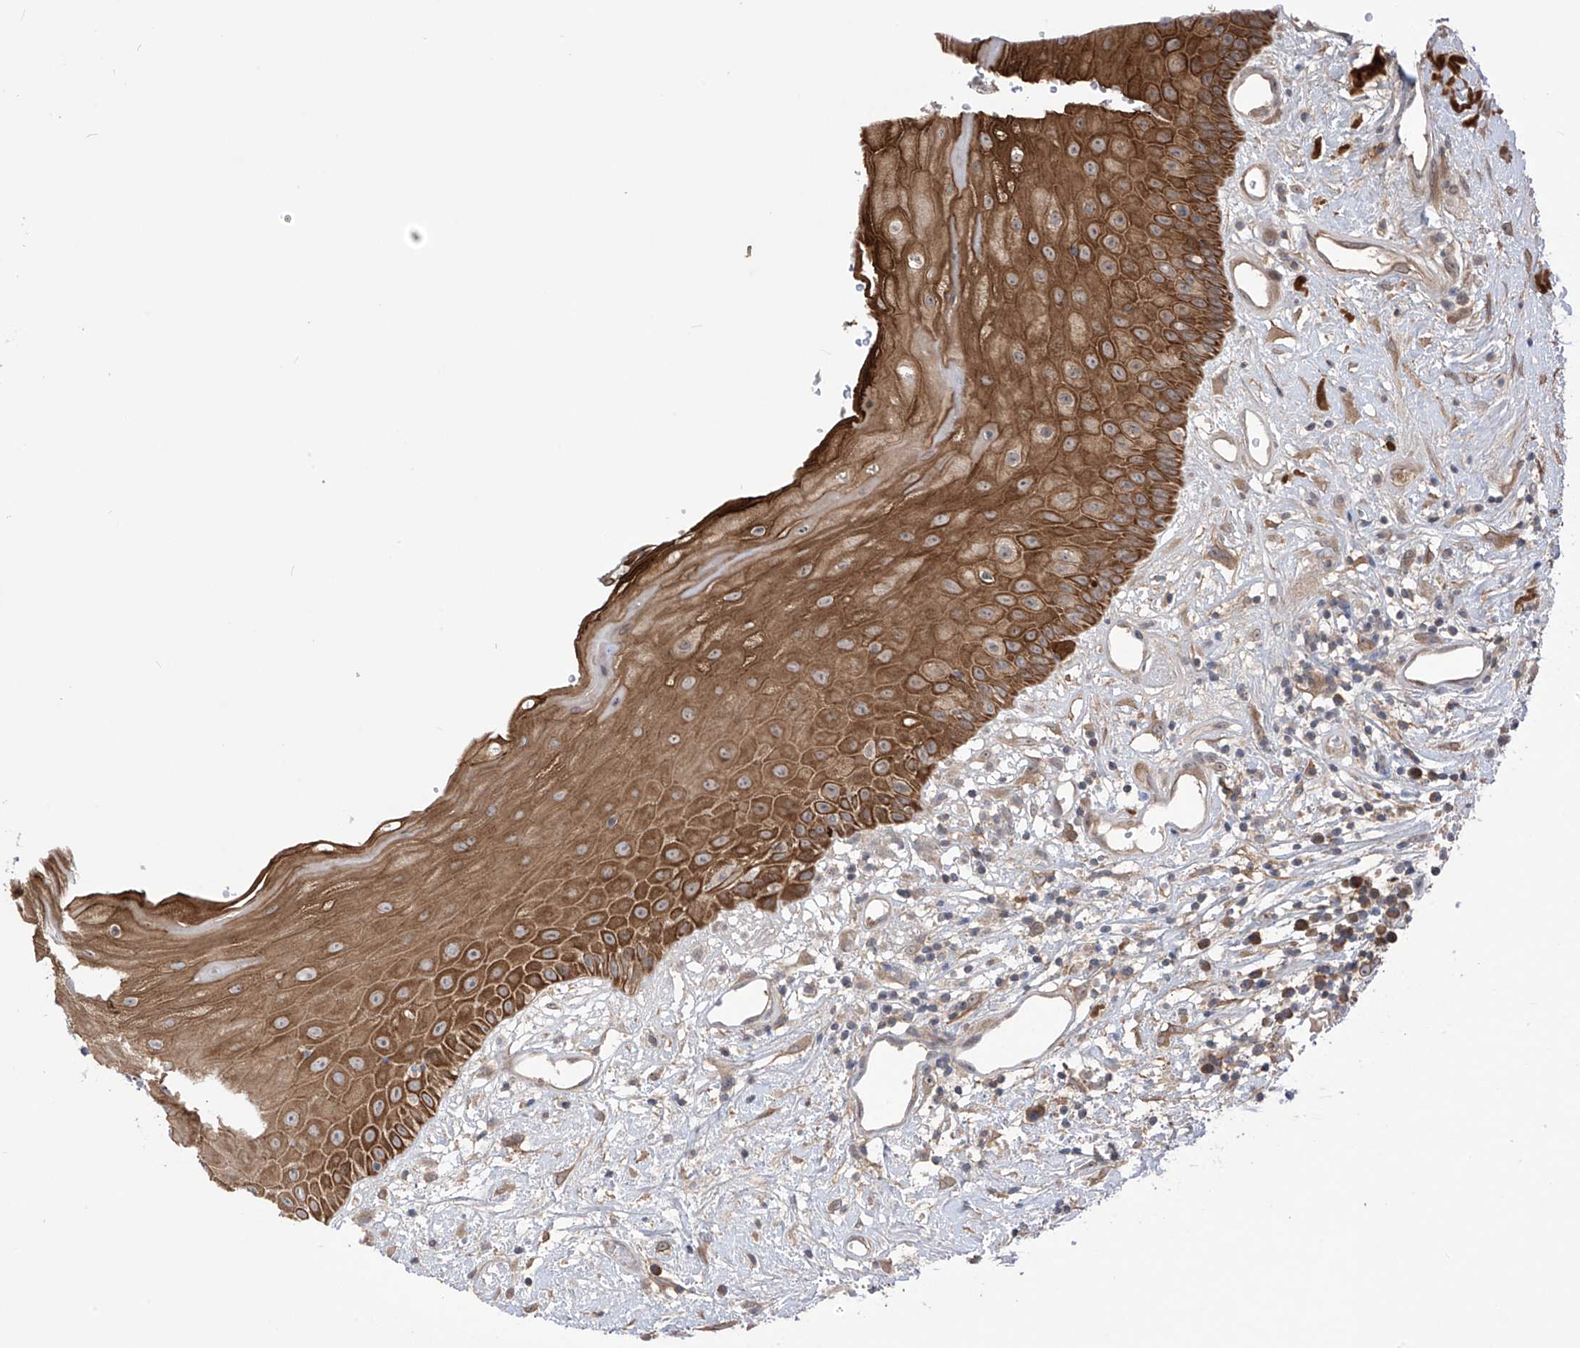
{"staining": {"intensity": "strong", "quantity": ">75%", "location": "cytoplasmic/membranous"}, "tissue": "oral mucosa", "cell_type": "Squamous epithelial cells", "image_type": "normal", "snomed": [{"axis": "morphology", "description": "Normal tissue, NOS"}, {"axis": "topography", "description": "Oral tissue"}], "caption": "Strong cytoplasmic/membranous protein staining is identified in approximately >75% of squamous epithelial cells in oral mucosa. The staining was performed using DAB (3,3'-diaminobenzidine) to visualize the protein expression in brown, while the nuclei were stained in blue with hematoxylin (Magnification: 20x).", "gene": "LRRC74A", "patient": {"sex": "female", "age": 76}}